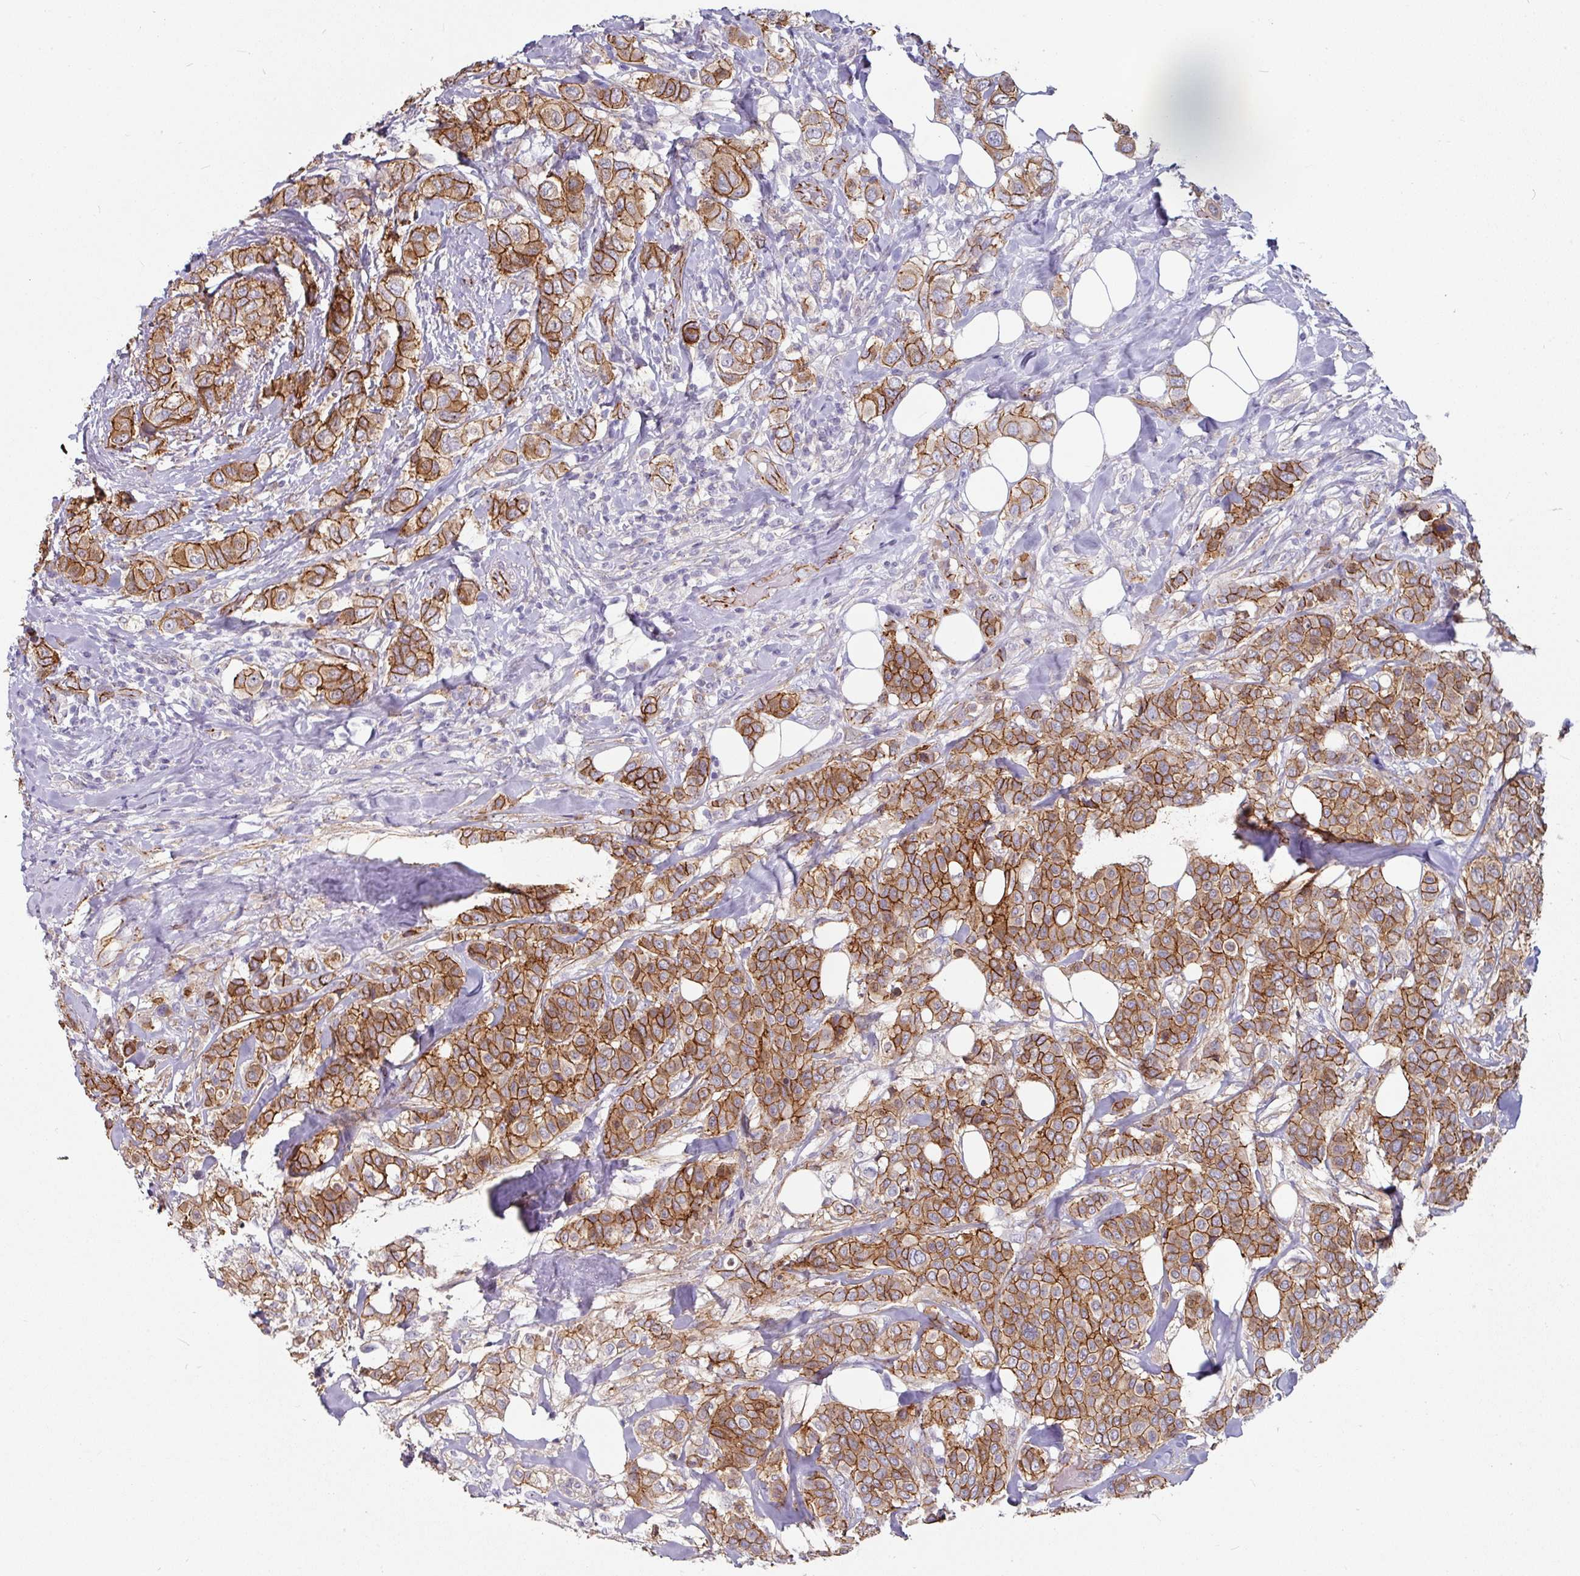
{"staining": {"intensity": "moderate", "quantity": ">75%", "location": "cytoplasmic/membranous"}, "tissue": "breast cancer", "cell_type": "Tumor cells", "image_type": "cancer", "snomed": [{"axis": "morphology", "description": "Lobular carcinoma"}, {"axis": "topography", "description": "Breast"}], "caption": "Immunohistochemical staining of human breast cancer (lobular carcinoma) demonstrates medium levels of moderate cytoplasmic/membranous positivity in approximately >75% of tumor cells.", "gene": "JUP", "patient": {"sex": "female", "age": 51}}